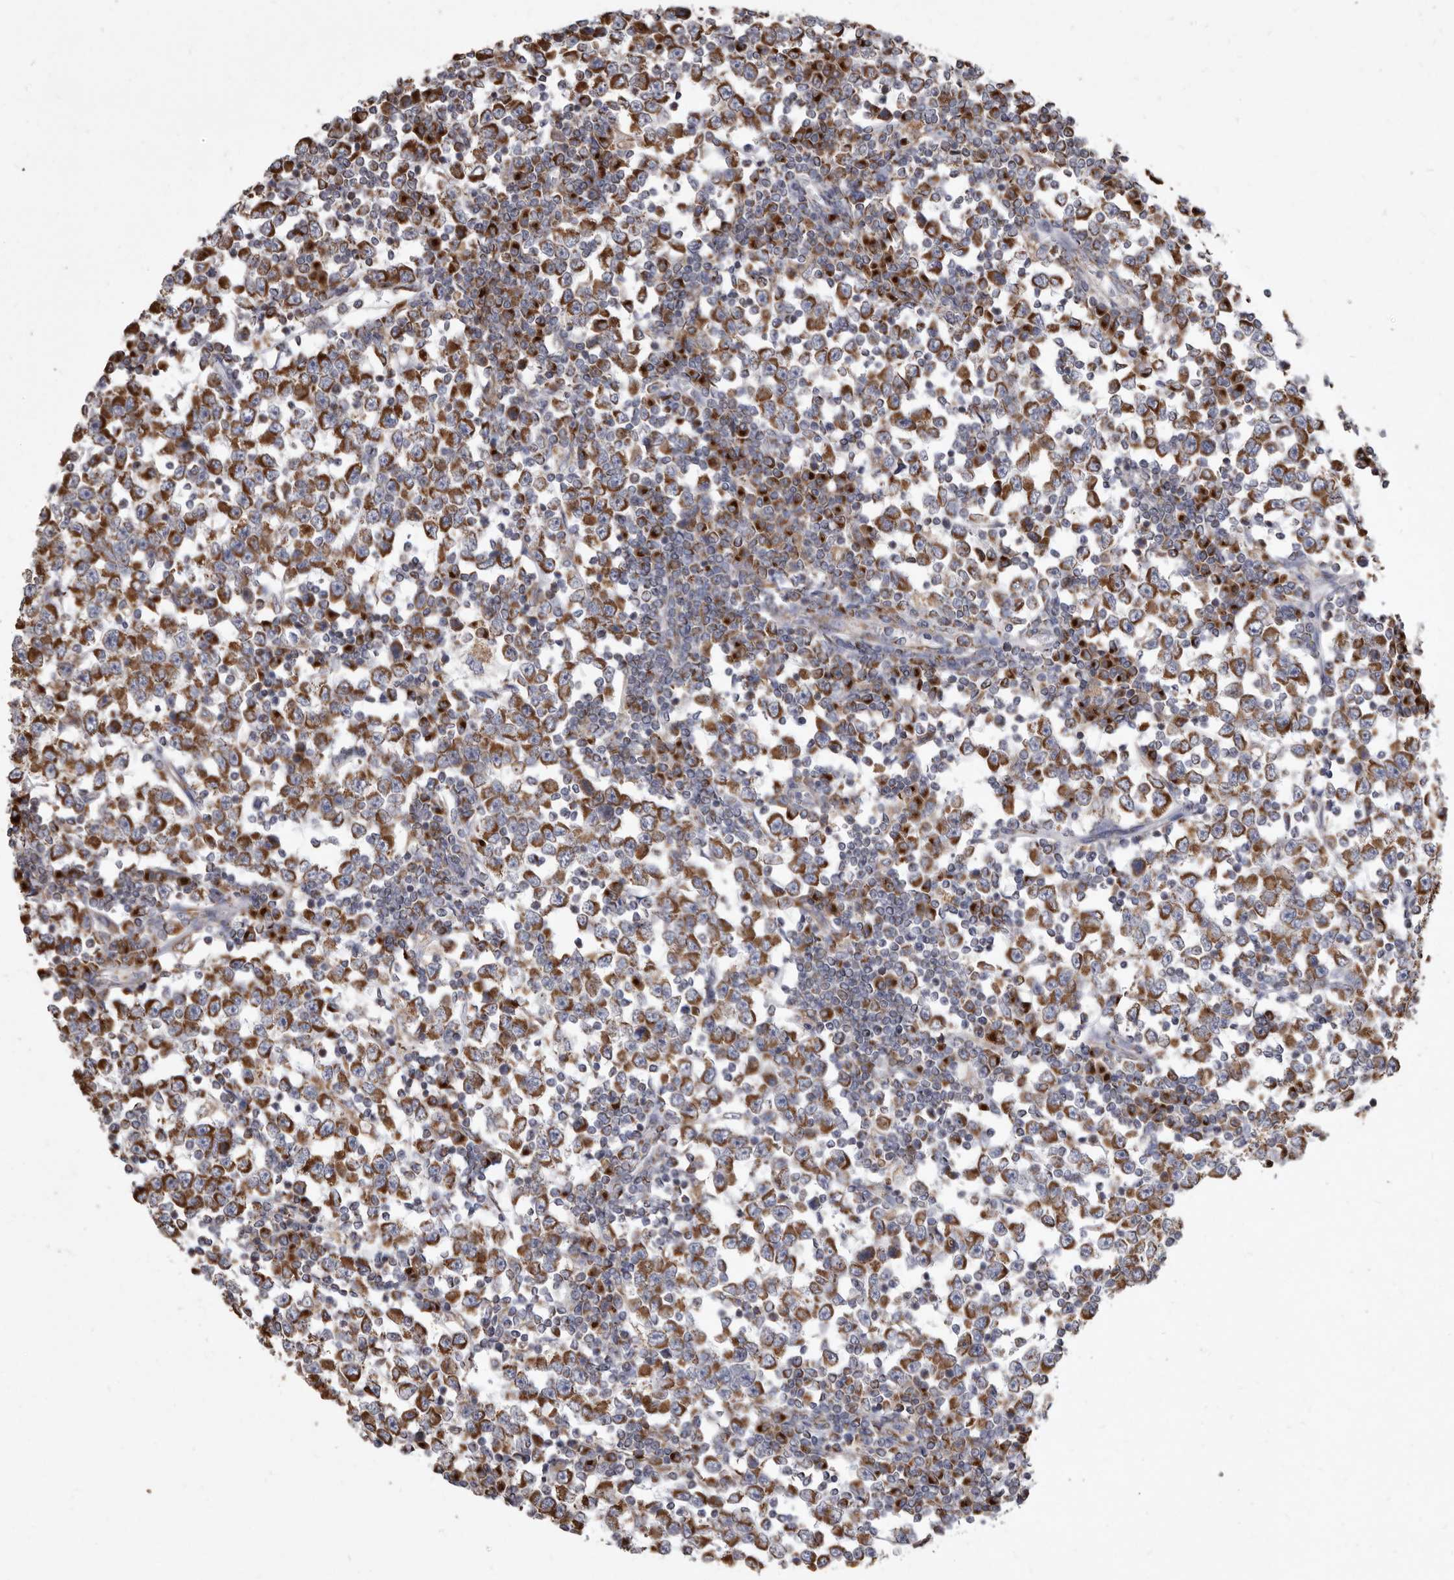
{"staining": {"intensity": "strong", "quantity": ">75%", "location": "cytoplasmic/membranous"}, "tissue": "testis cancer", "cell_type": "Tumor cells", "image_type": "cancer", "snomed": [{"axis": "morphology", "description": "Seminoma, NOS"}, {"axis": "topography", "description": "Testis"}], "caption": "About >75% of tumor cells in testis cancer (seminoma) reveal strong cytoplasmic/membranous protein staining as visualized by brown immunohistochemical staining.", "gene": "CDK5RAP3", "patient": {"sex": "male", "age": 65}}